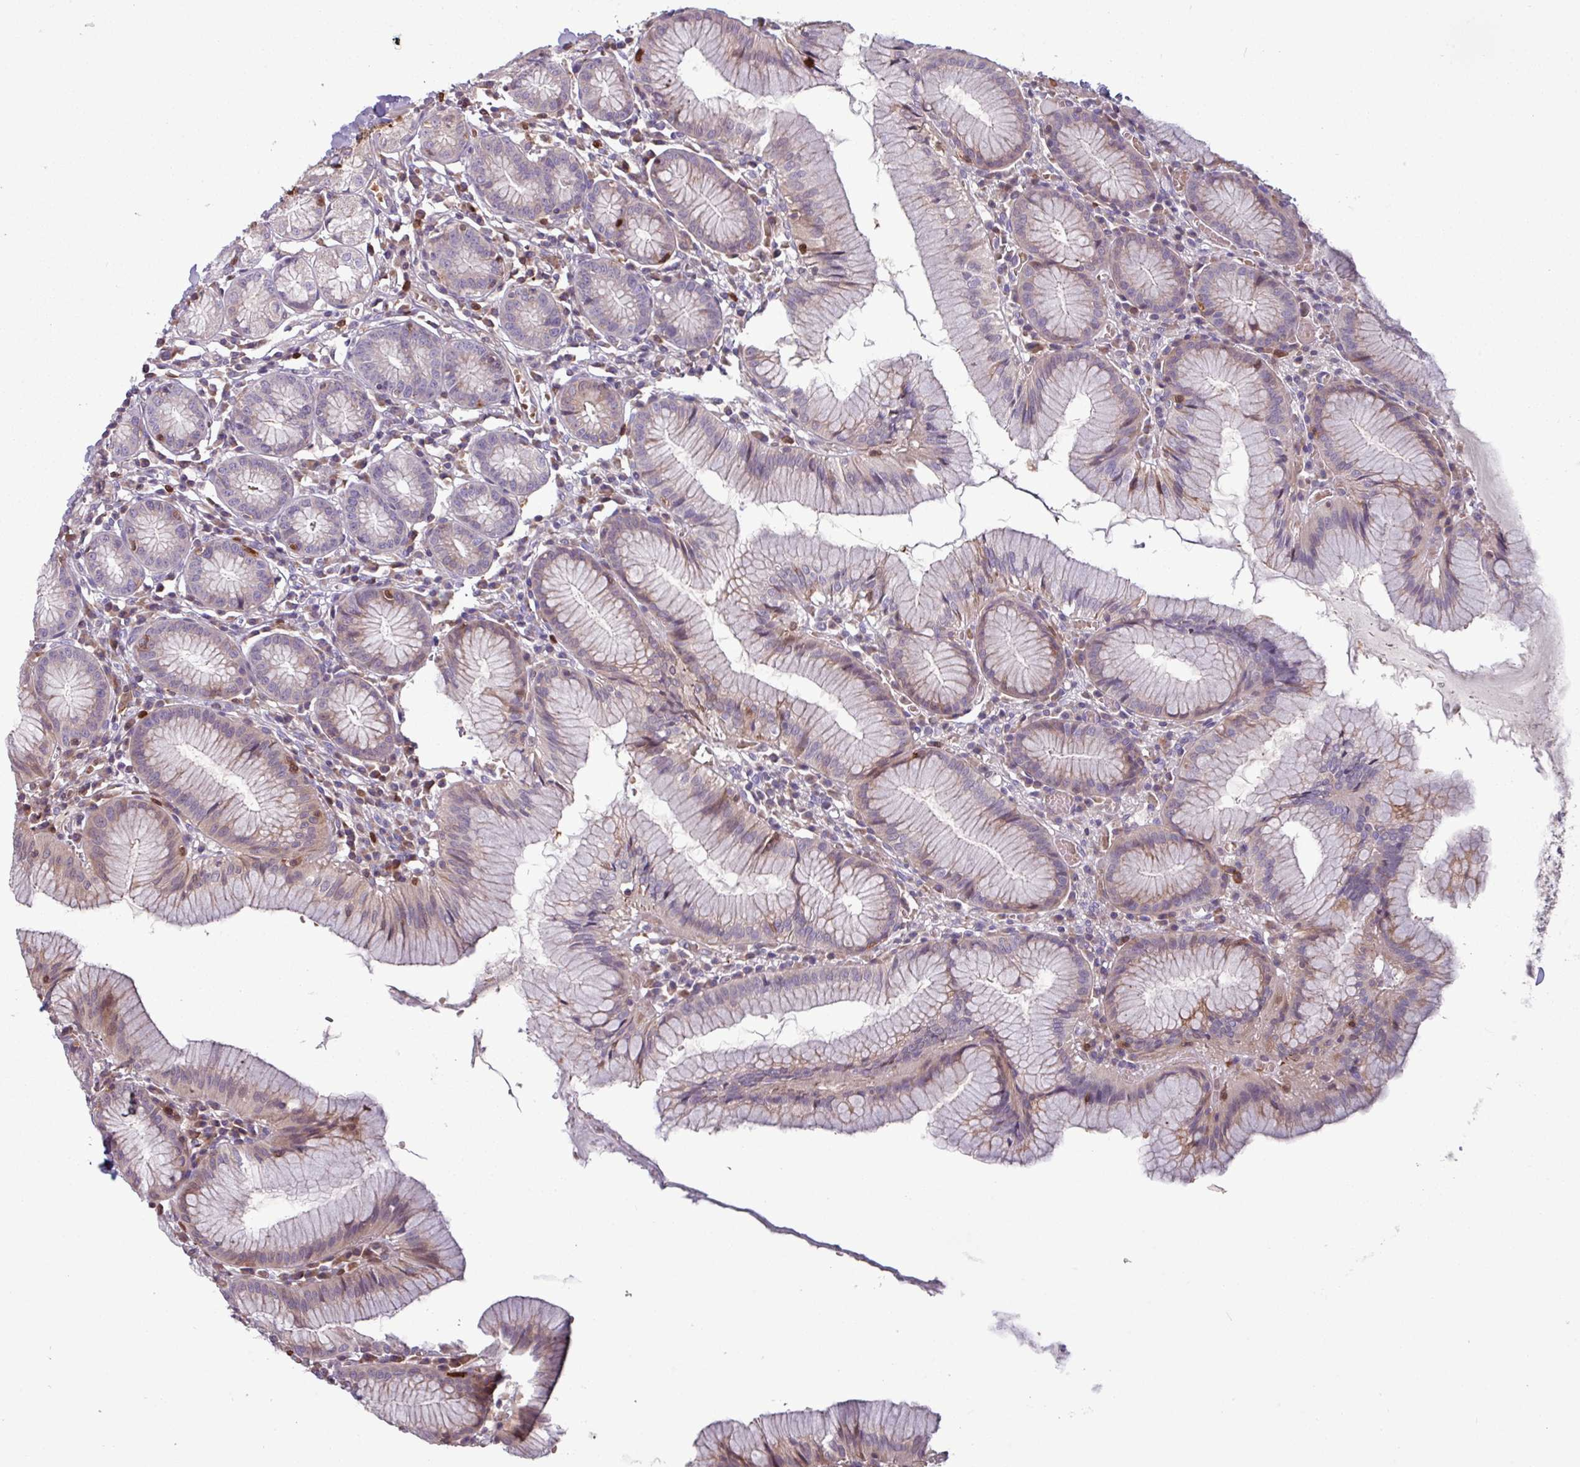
{"staining": {"intensity": "moderate", "quantity": "25%-75%", "location": "cytoplasmic/membranous"}, "tissue": "stomach", "cell_type": "Glandular cells", "image_type": "normal", "snomed": [{"axis": "morphology", "description": "Normal tissue, NOS"}, {"axis": "topography", "description": "Stomach"}], "caption": "Benign stomach reveals moderate cytoplasmic/membranous staining in about 25%-75% of glandular cells.", "gene": "SEC61G", "patient": {"sex": "male", "age": 55}}